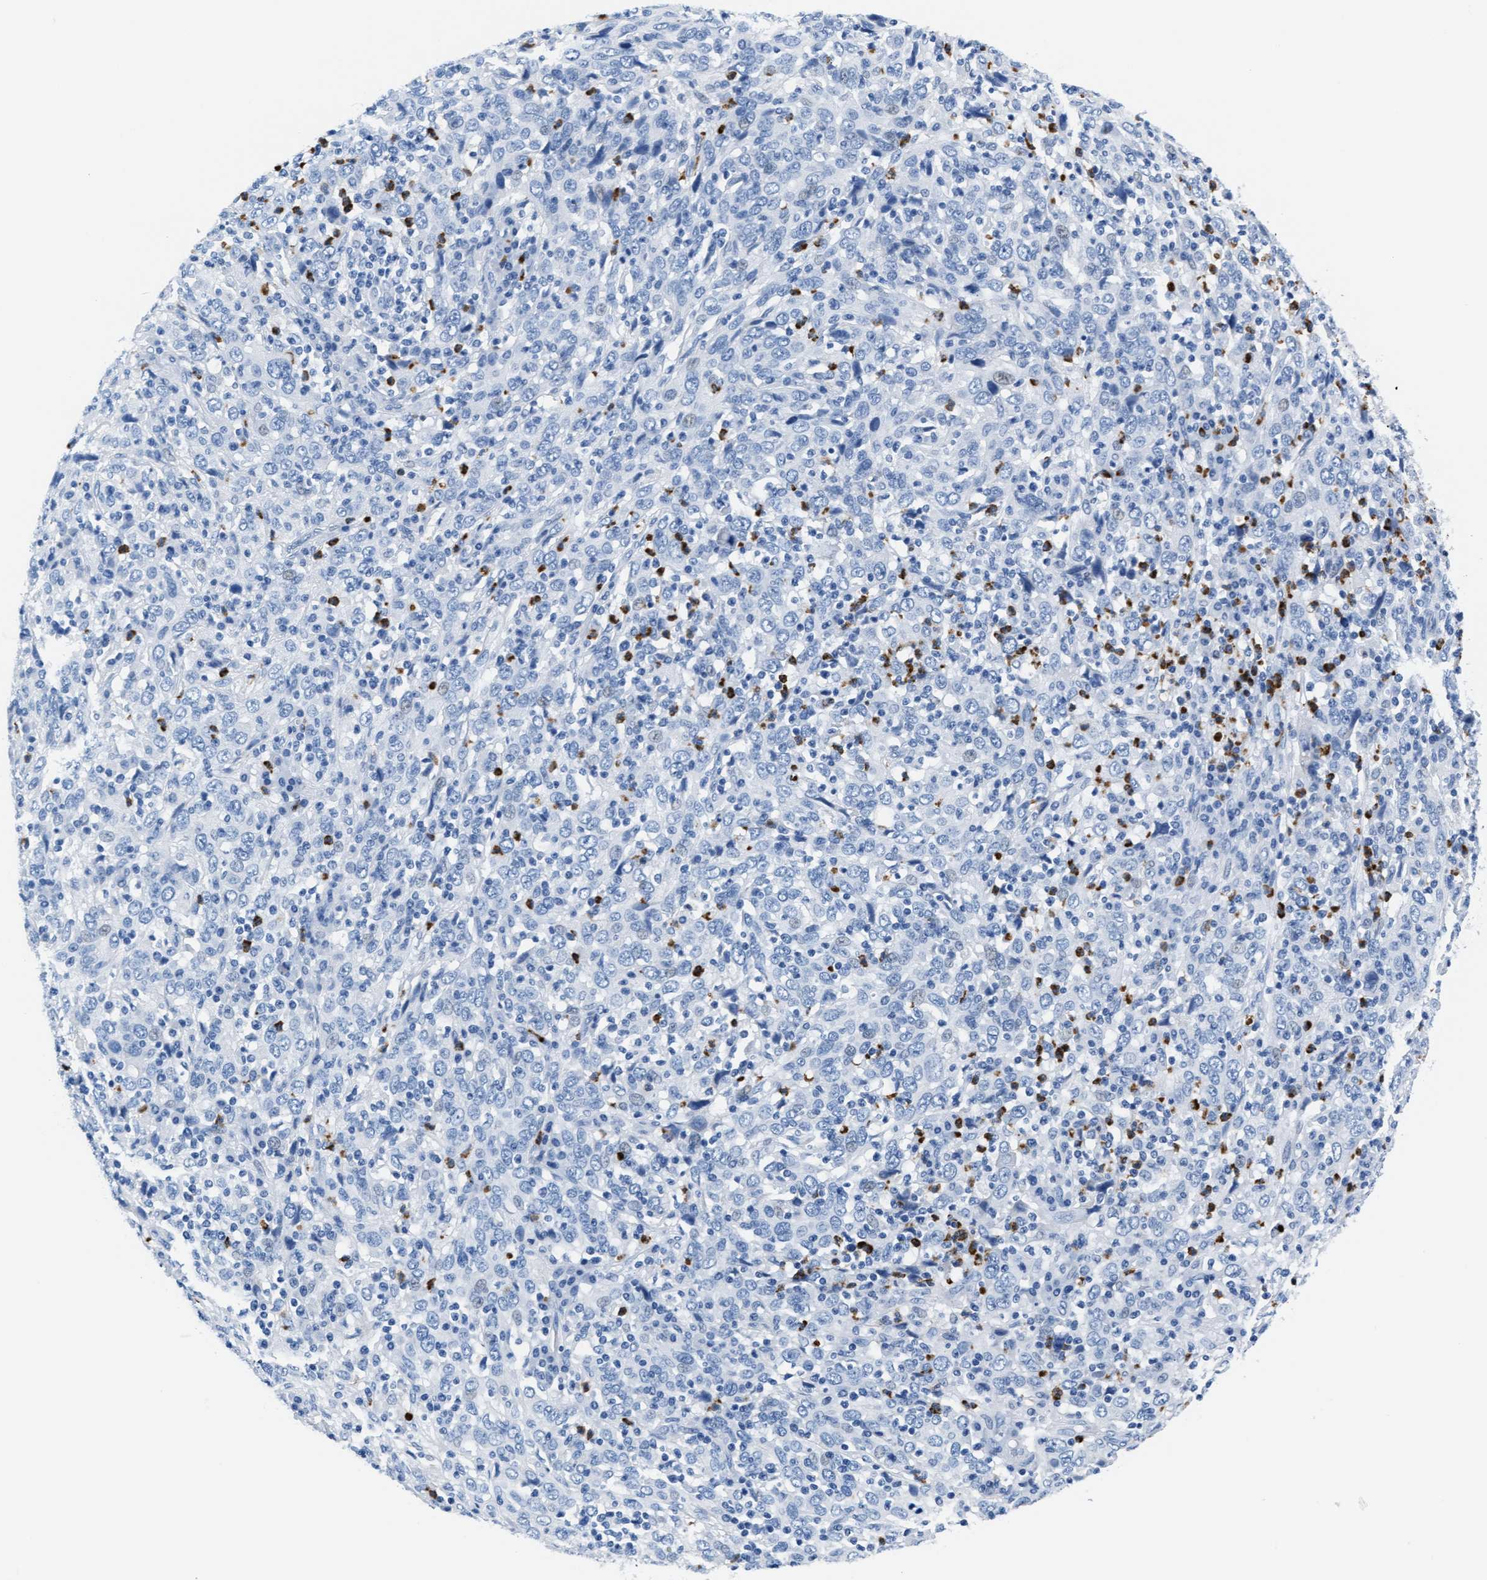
{"staining": {"intensity": "negative", "quantity": "none", "location": "none"}, "tissue": "cervical cancer", "cell_type": "Tumor cells", "image_type": "cancer", "snomed": [{"axis": "morphology", "description": "Squamous cell carcinoma, NOS"}, {"axis": "topography", "description": "Cervix"}], "caption": "An IHC micrograph of cervical cancer is shown. There is no staining in tumor cells of cervical cancer.", "gene": "MMP8", "patient": {"sex": "female", "age": 46}}